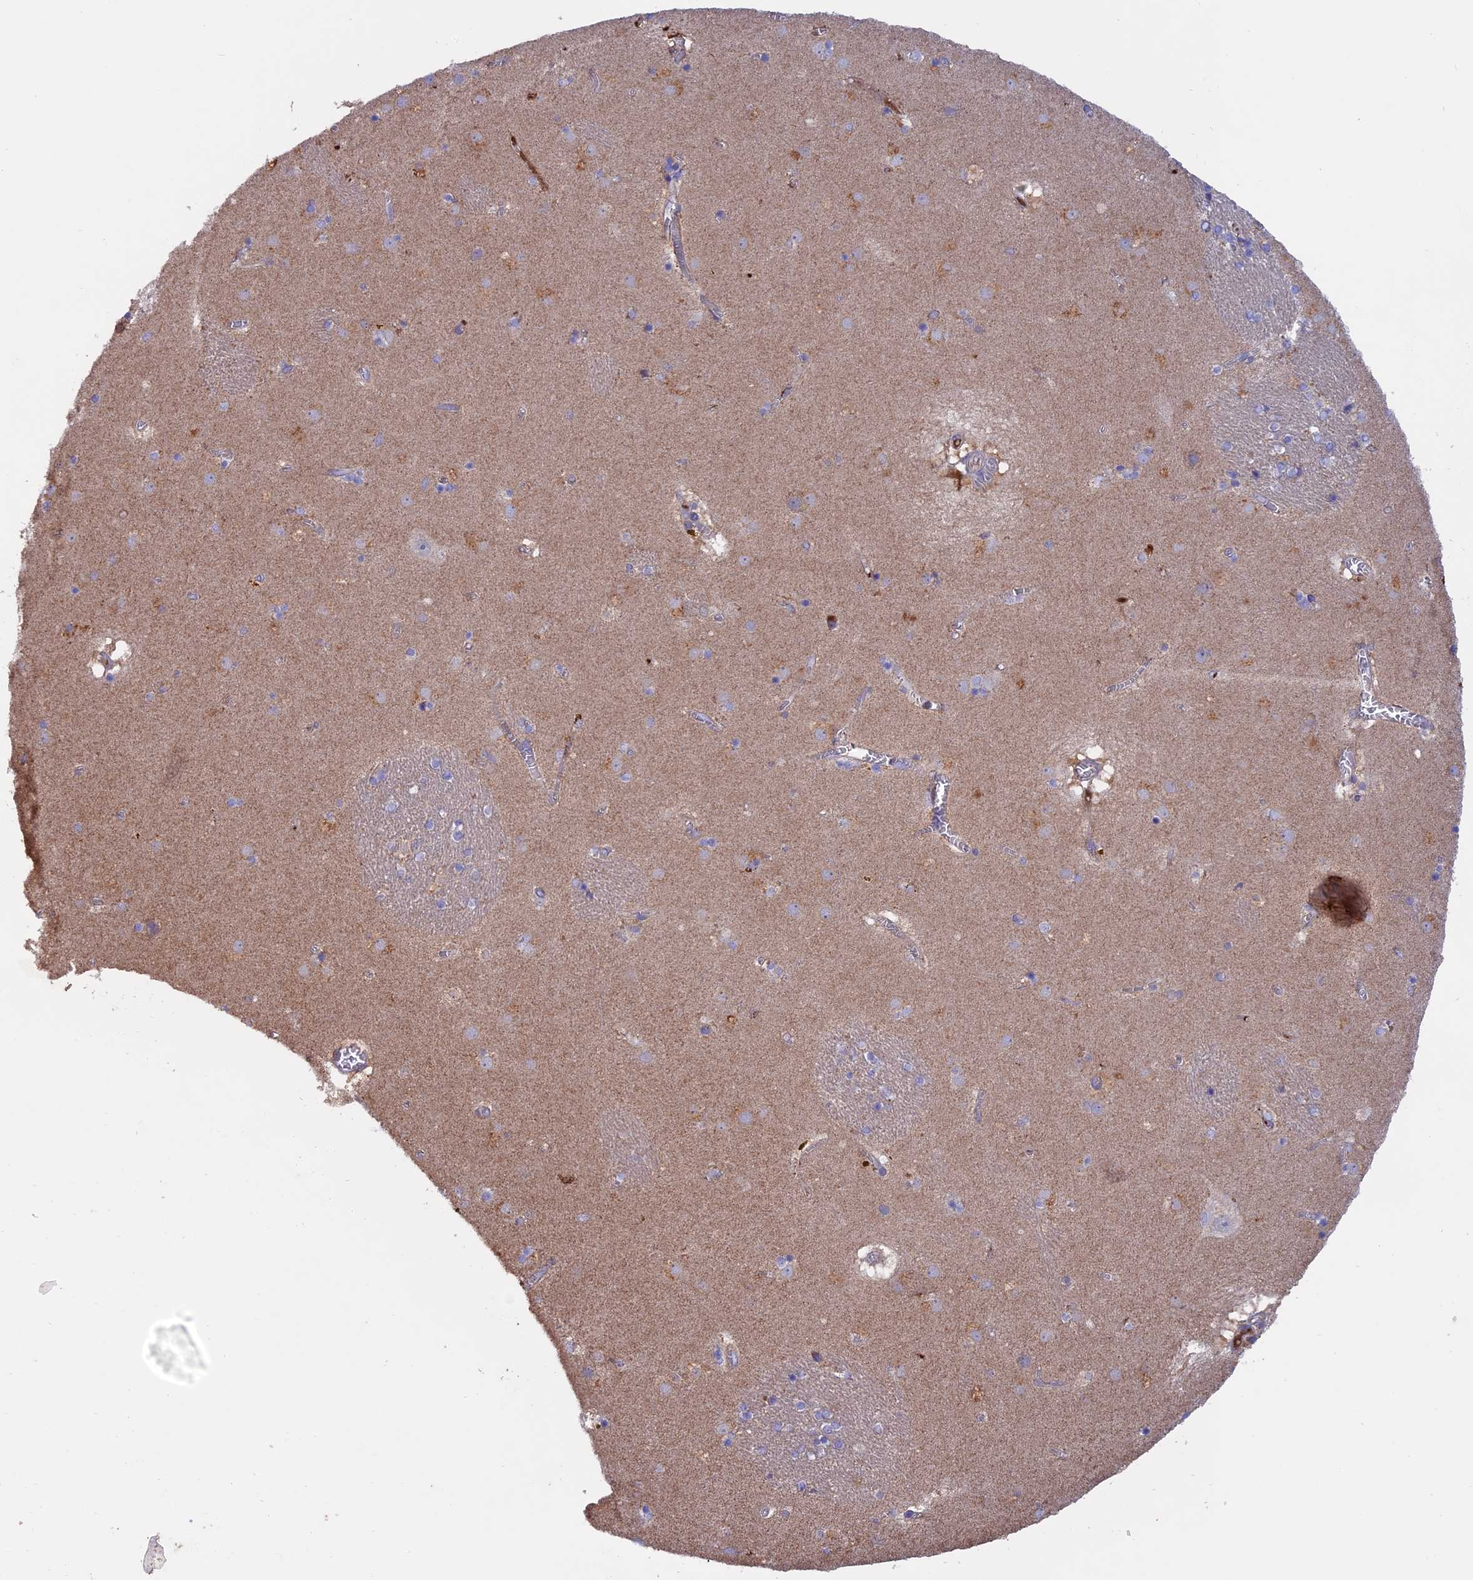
{"staining": {"intensity": "weak", "quantity": "<25%", "location": "cytoplasmic/membranous"}, "tissue": "caudate", "cell_type": "Glial cells", "image_type": "normal", "snomed": [{"axis": "morphology", "description": "Normal tissue, NOS"}, {"axis": "topography", "description": "Lateral ventricle wall"}], "caption": "This is an IHC histopathology image of benign caudate. There is no expression in glial cells.", "gene": "PTPN9", "patient": {"sex": "male", "age": 70}}